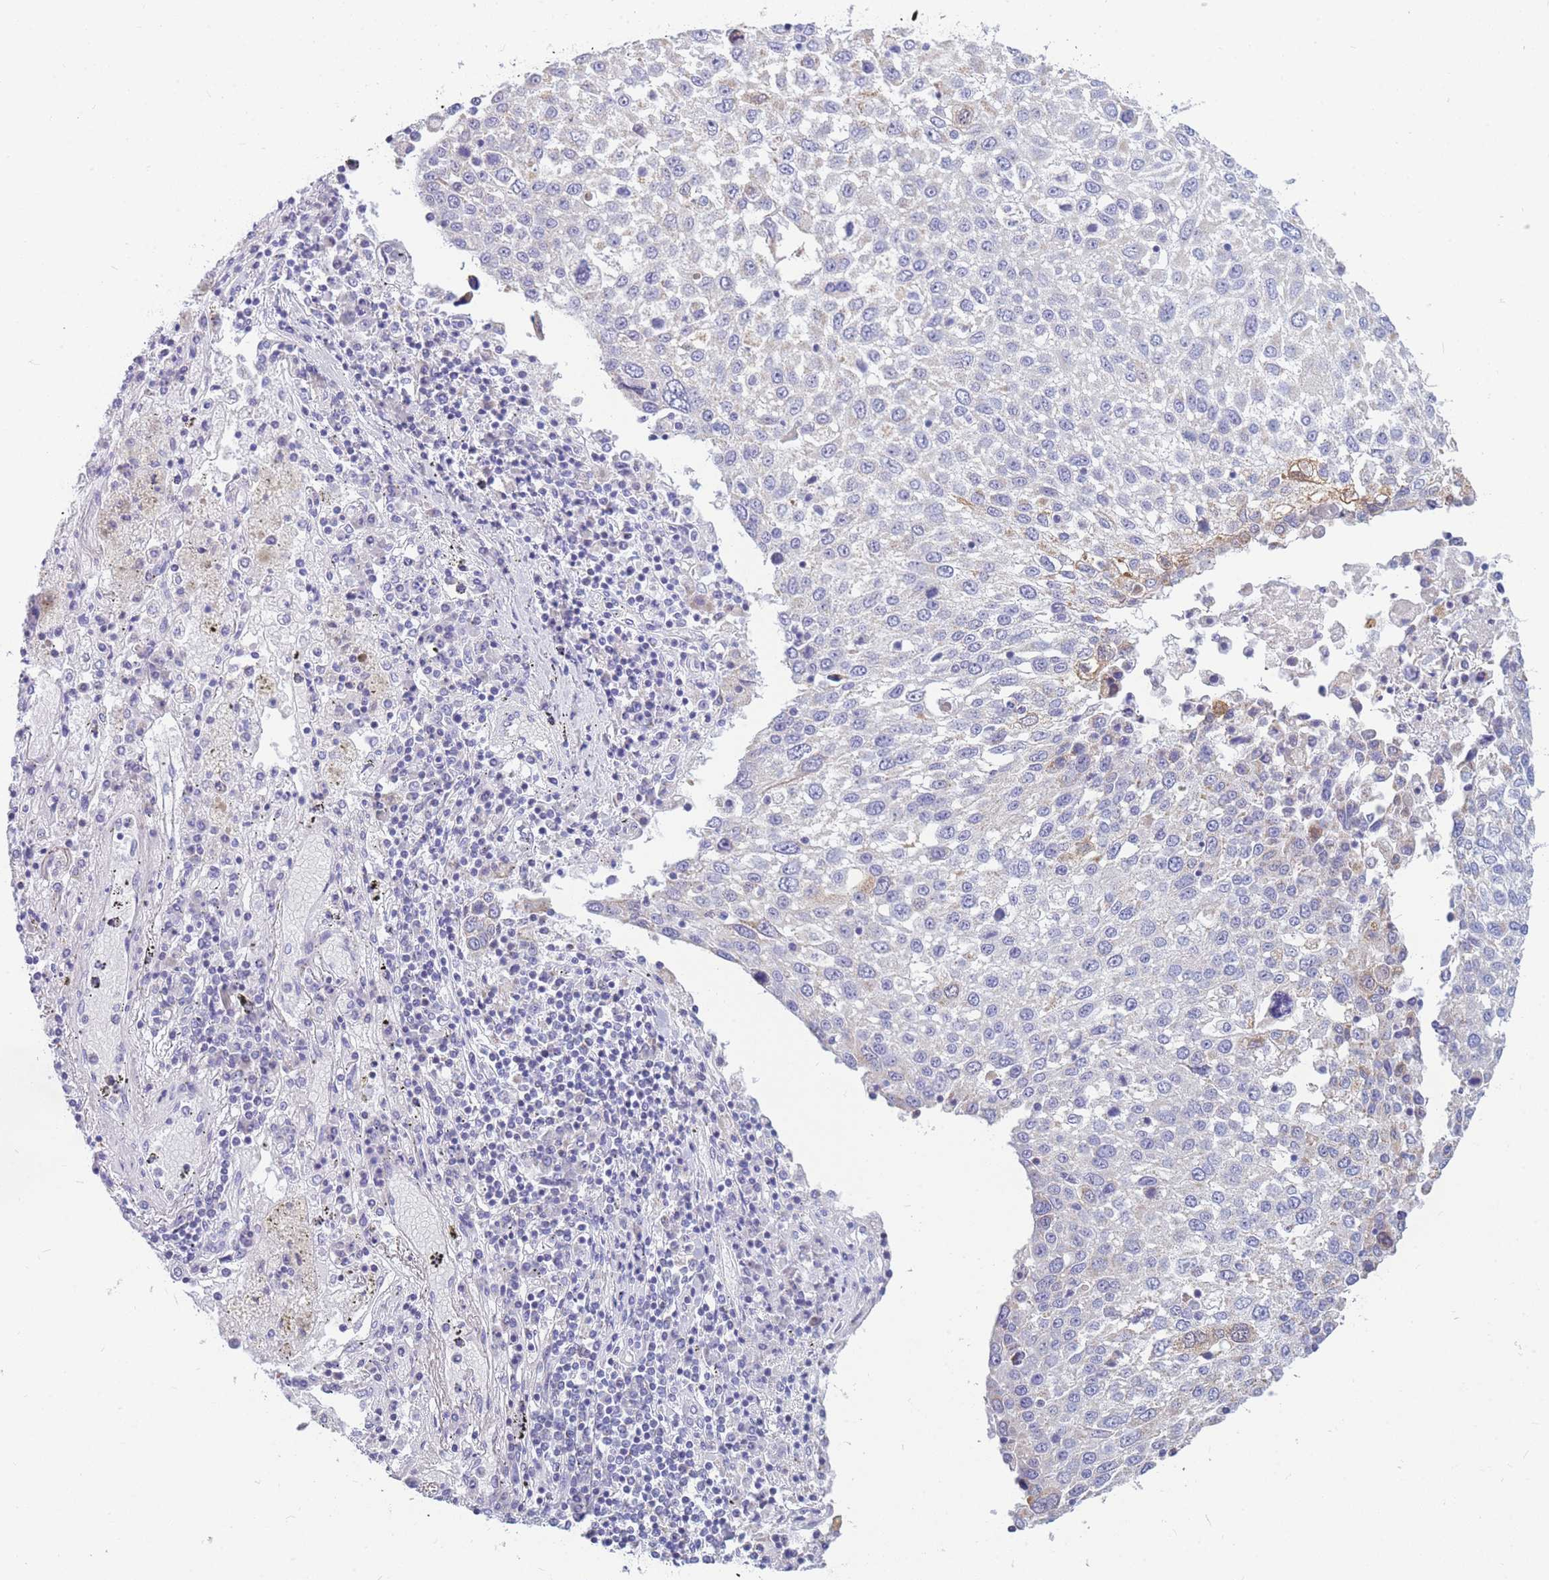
{"staining": {"intensity": "negative", "quantity": "none", "location": "none"}, "tissue": "lung cancer", "cell_type": "Tumor cells", "image_type": "cancer", "snomed": [{"axis": "morphology", "description": "Squamous cell carcinoma, NOS"}, {"axis": "topography", "description": "Lung"}], "caption": "Lung squamous cell carcinoma was stained to show a protein in brown. There is no significant positivity in tumor cells.", "gene": "DHRS11", "patient": {"sex": "male", "age": 65}}